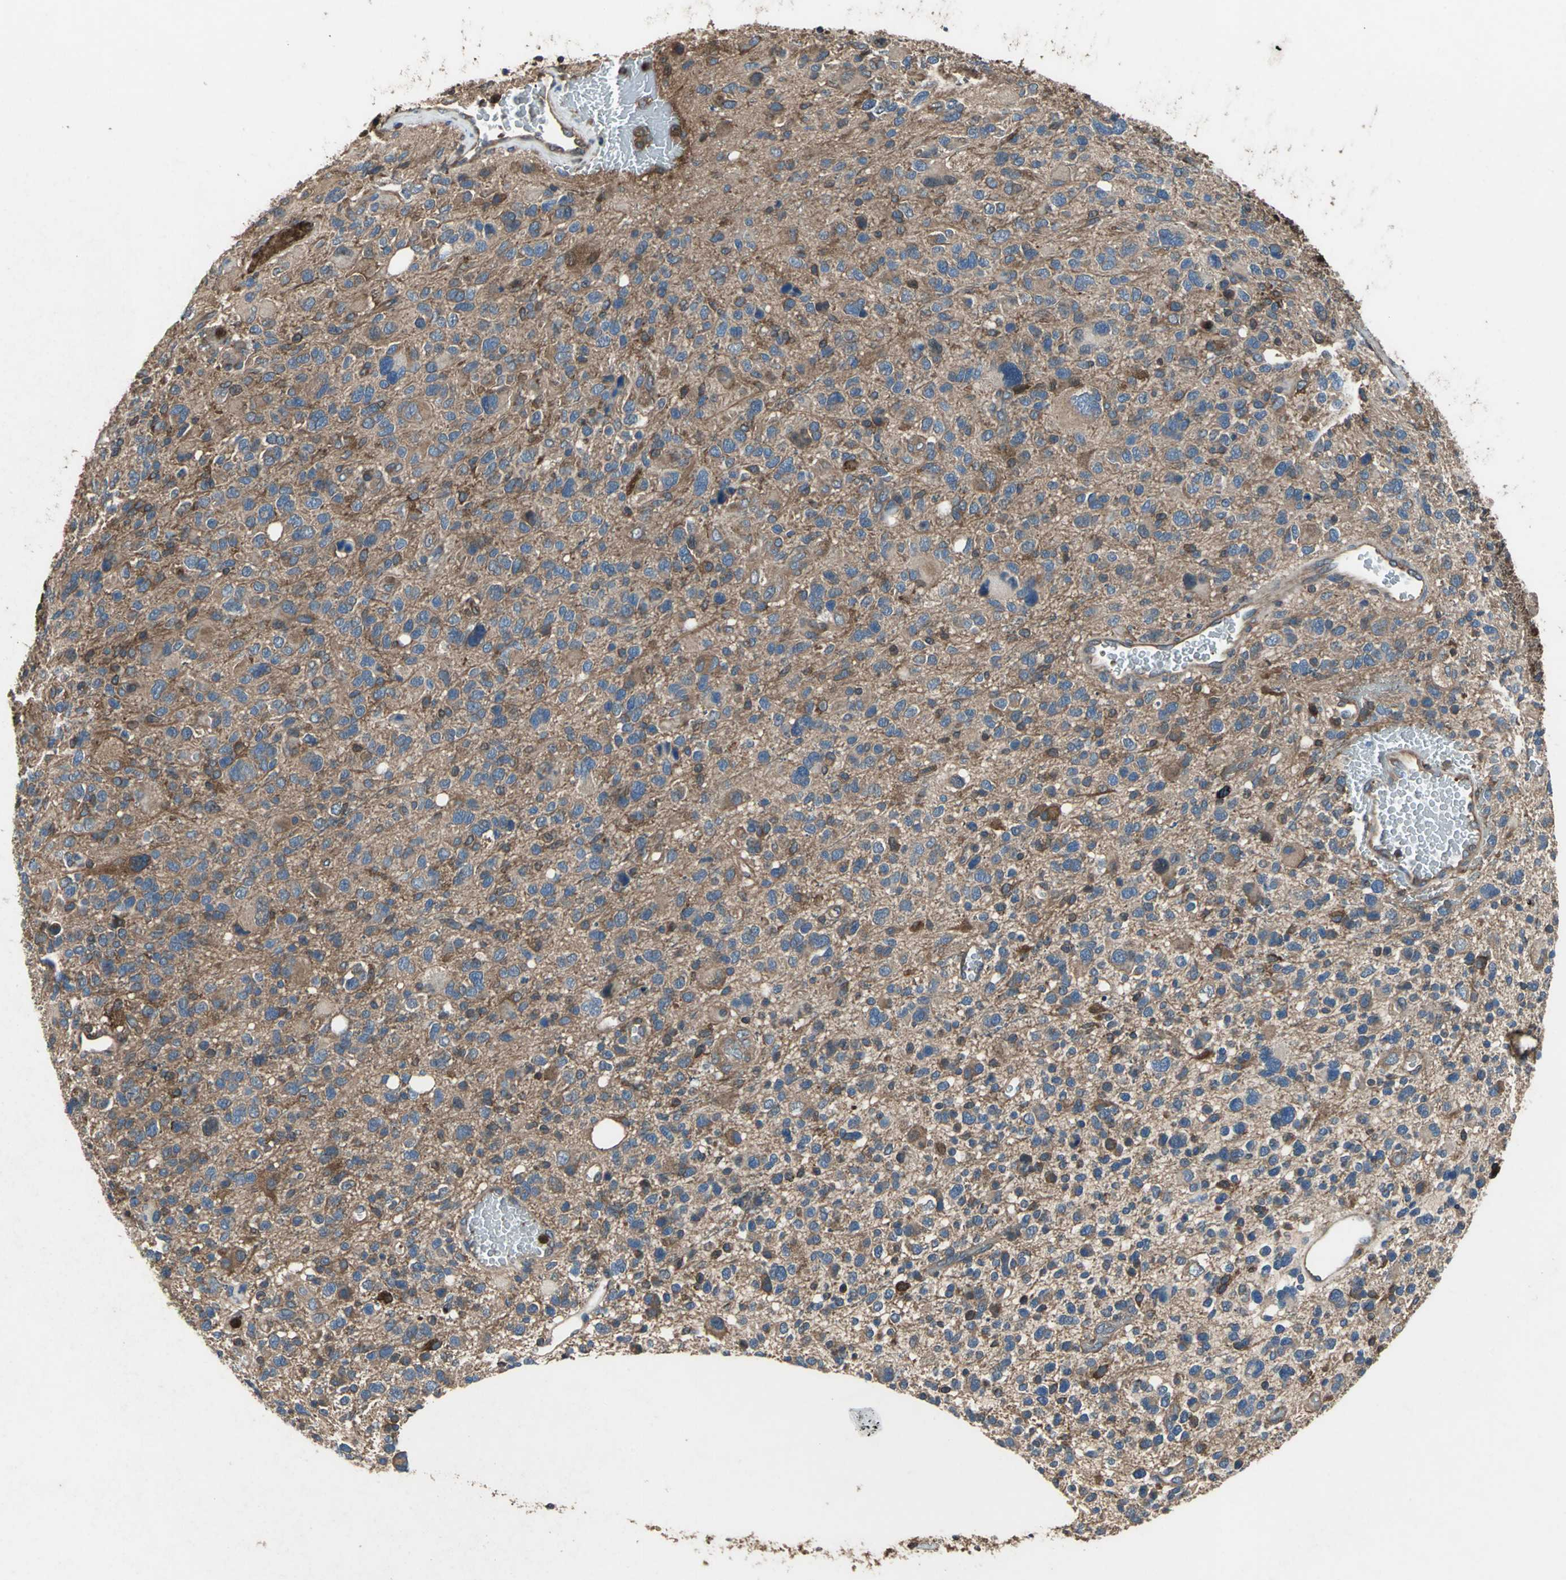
{"staining": {"intensity": "strong", "quantity": ">75%", "location": "cytoplasmic/membranous"}, "tissue": "glioma", "cell_type": "Tumor cells", "image_type": "cancer", "snomed": [{"axis": "morphology", "description": "Glioma, malignant, High grade"}, {"axis": "topography", "description": "Brain"}], "caption": "A high-resolution image shows immunohistochemistry (IHC) staining of glioma, which shows strong cytoplasmic/membranous positivity in approximately >75% of tumor cells. Using DAB (brown) and hematoxylin (blue) stains, captured at high magnification using brightfield microscopy.", "gene": "CAPN1", "patient": {"sex": "male", "age": 48}}